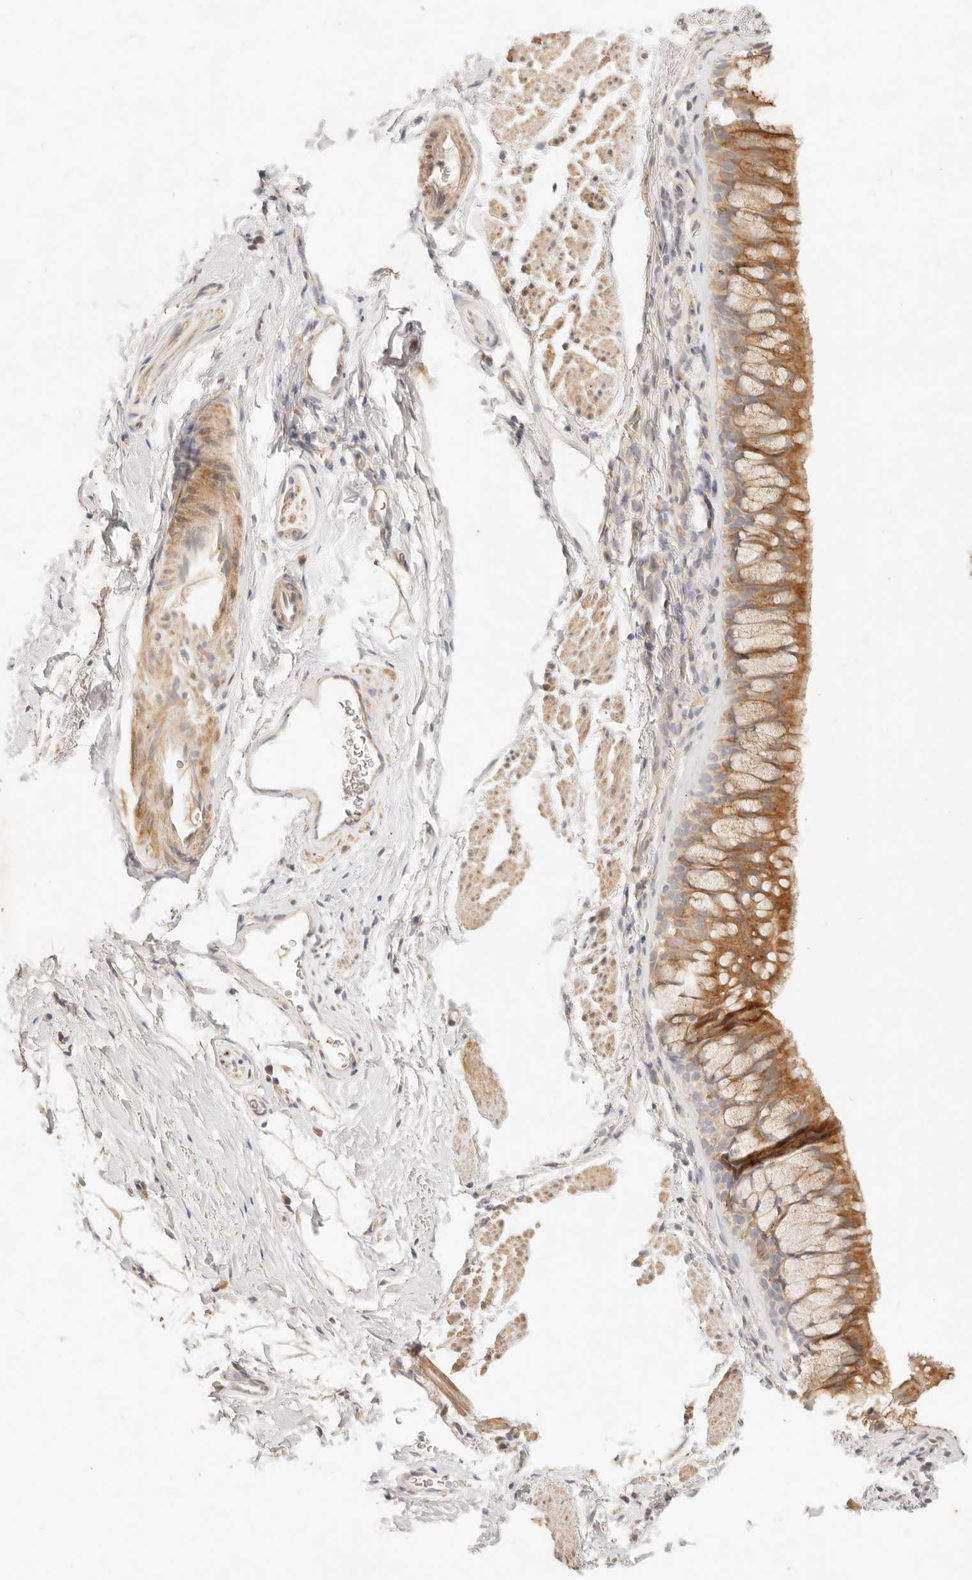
{"staining": {"intensity": "moderate", "quantity": ">75%", "location": "cytoplasmic/membranous"}, "tissue": "bronchus", "cell_type": "Respiratory epithelial cells", "image_type": "normal", "snomed": [{"axis": "morphology", "description": "Normal tissue, NOS"}, {"axis": "topography", "description": "Cartilage tissue"}, {"axis": "topography", "description": "Bronchus"}], "caption": "IHC image of unremarkable bronchus stained for a protein (brown), which shows medium levels of moderate cytoplasmic/membranous expression in about >75% of respiratory epithelial cells.", "gene": "RUBCNL", "patient": {"sex": "female", "age": 53}}